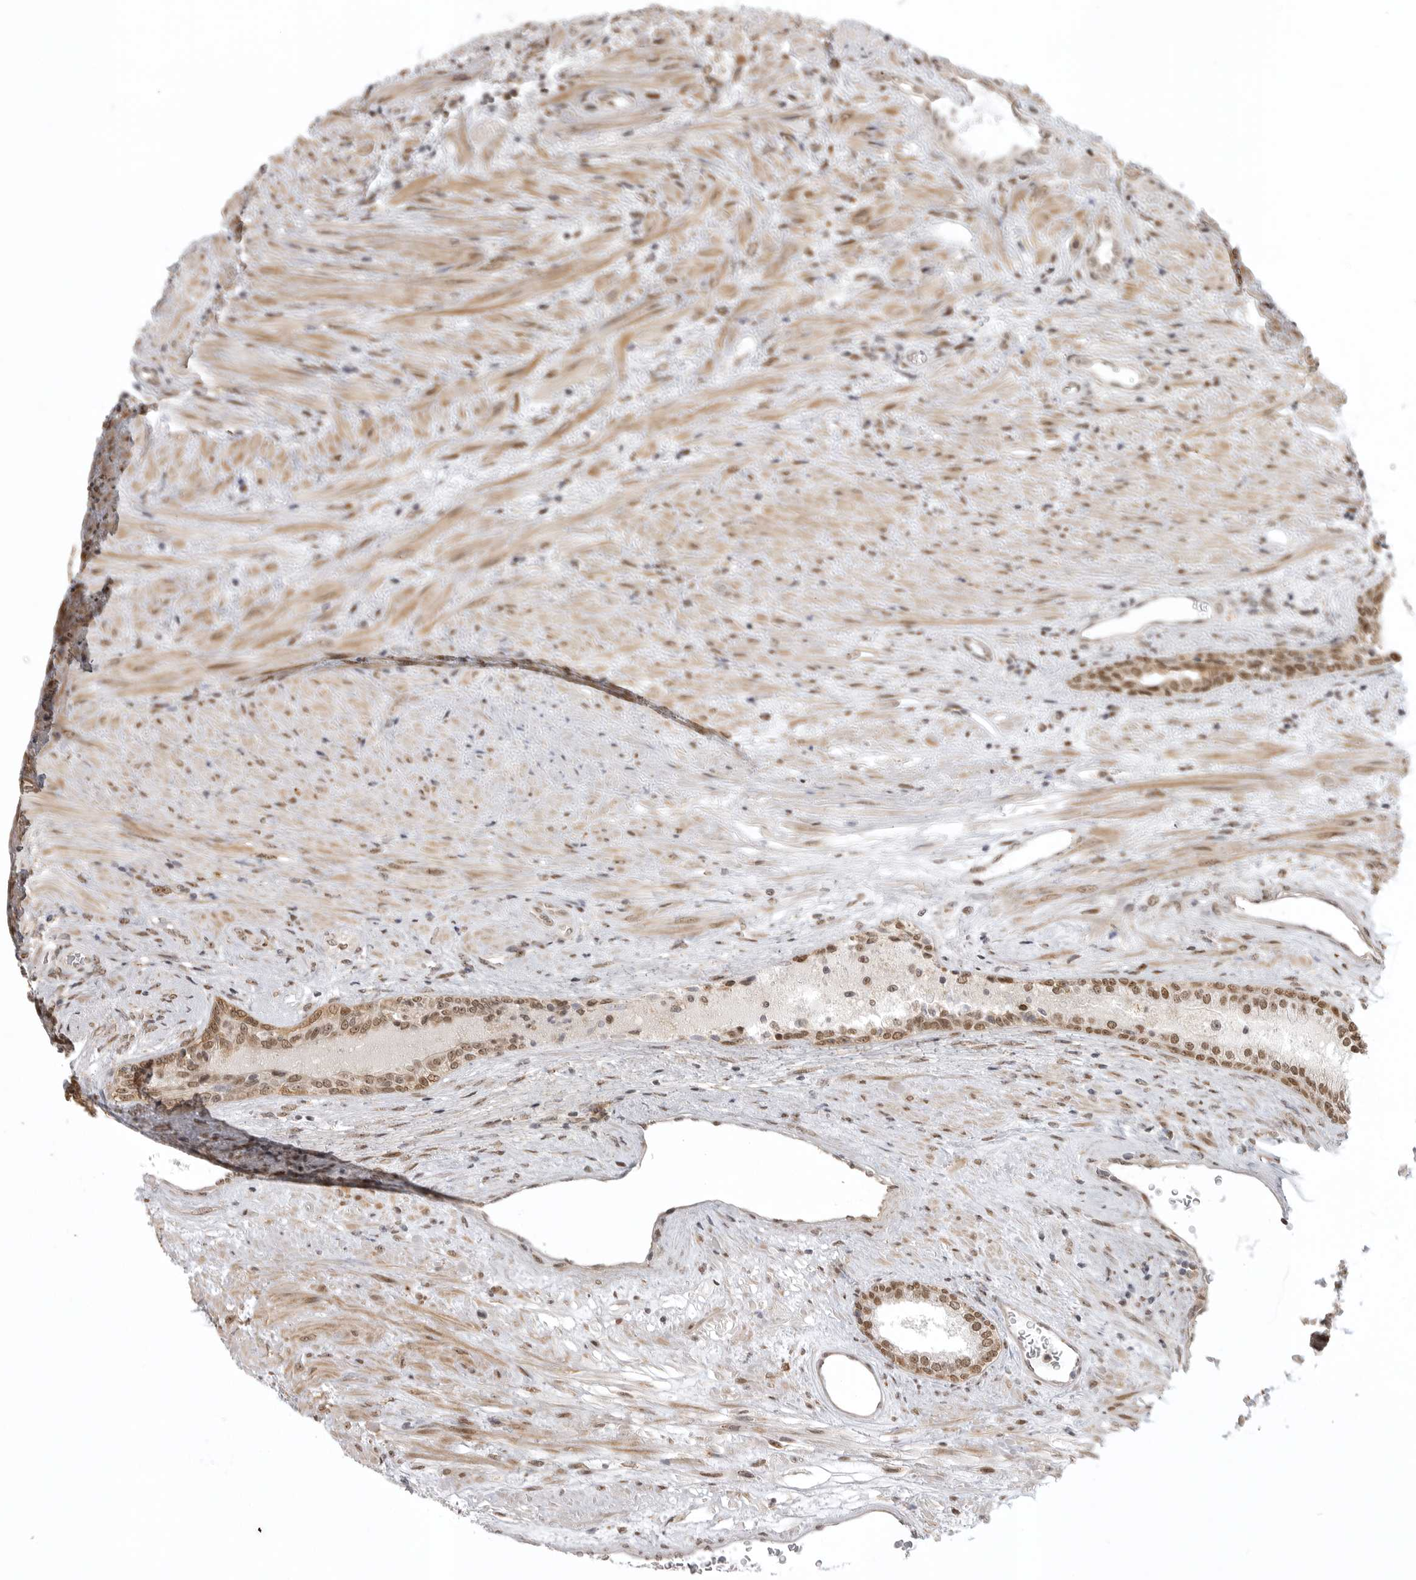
{"staining": {"intensity": "moderate", "quantity": ">75%", "location": "nuclear"}, "tissue": "prostate", "cell_type": "Glandular cells", "image_type": "normal", "snomed": [{"axis": "morphology", "description": "Normal tissue, NOS"}, {"axis": "topography", "description": "Prostate"}], "caption": "Prostate was stained to show a protein in brown. There is medium levels of moderate nuclear staining in approximately >75% of glandular cells. The staining is performed using DAB brown chromogen to label protein expression. The nuclei are counter-stained blue using hematoxylin.", "gene": "ISG20L2", "patient": {"sex": "male", "age": 76}}